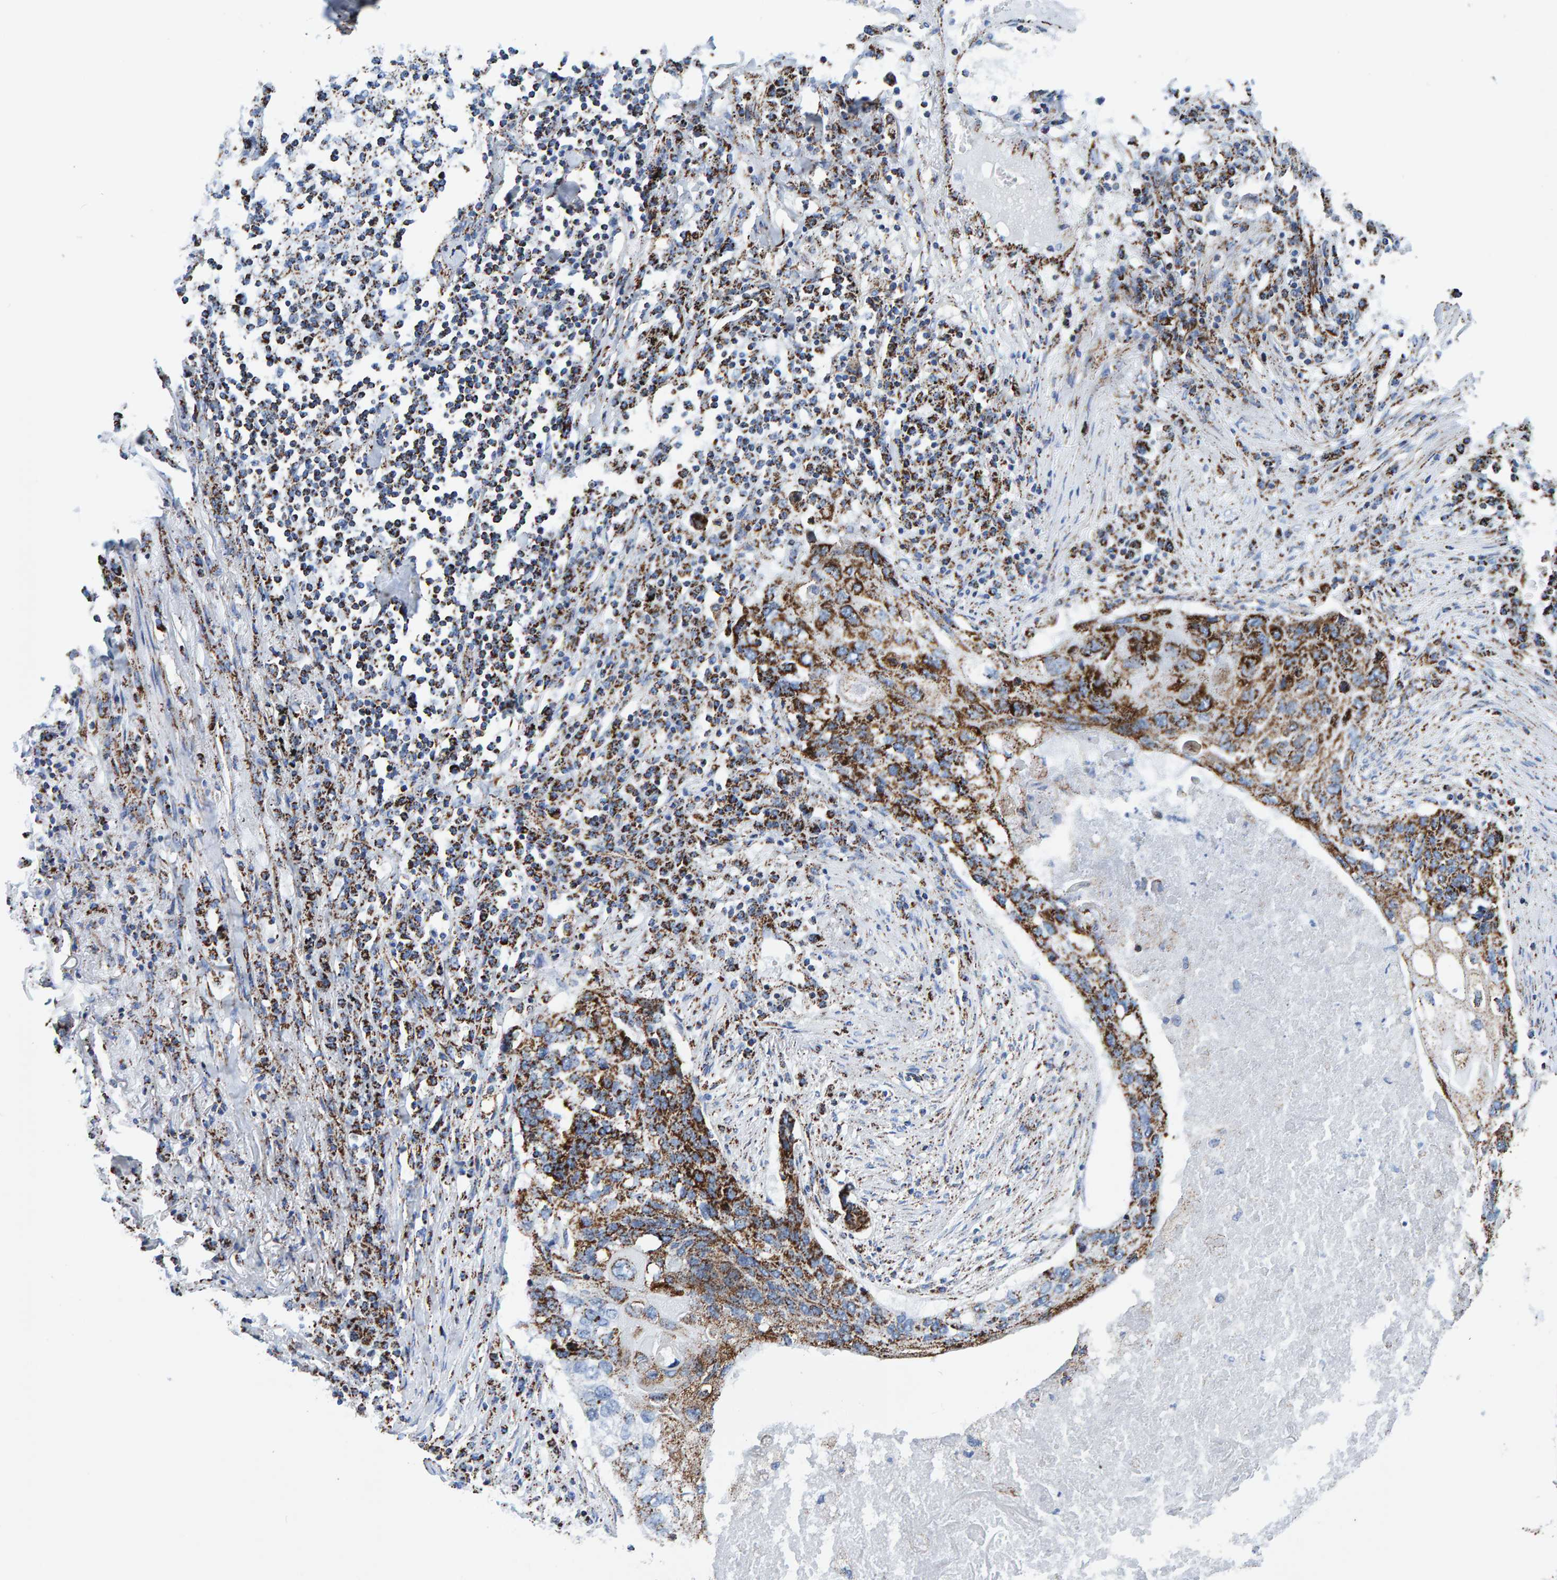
{"staining": {"intensity": "strong", "quantity": ">75%", "location": "cytoplasmic/membranous"}, "tissue": "lung cancer", "cell_type": "Tumor cells", "image_type": "cancer", "snomed": [{"axis": "morphology", "description": "Squamous cell carcinoma, NOS"}, {"axis": "topography", "description": "Lung"}], "caption": "Protein expression analysis of human squamous cell carcinoma (lung) reveals strong cytoplasmic/membranous staining in about >75% of tumor cells.", "gene": "ENSG00000262660", "patient": {"sex": "female", "age": 63}}